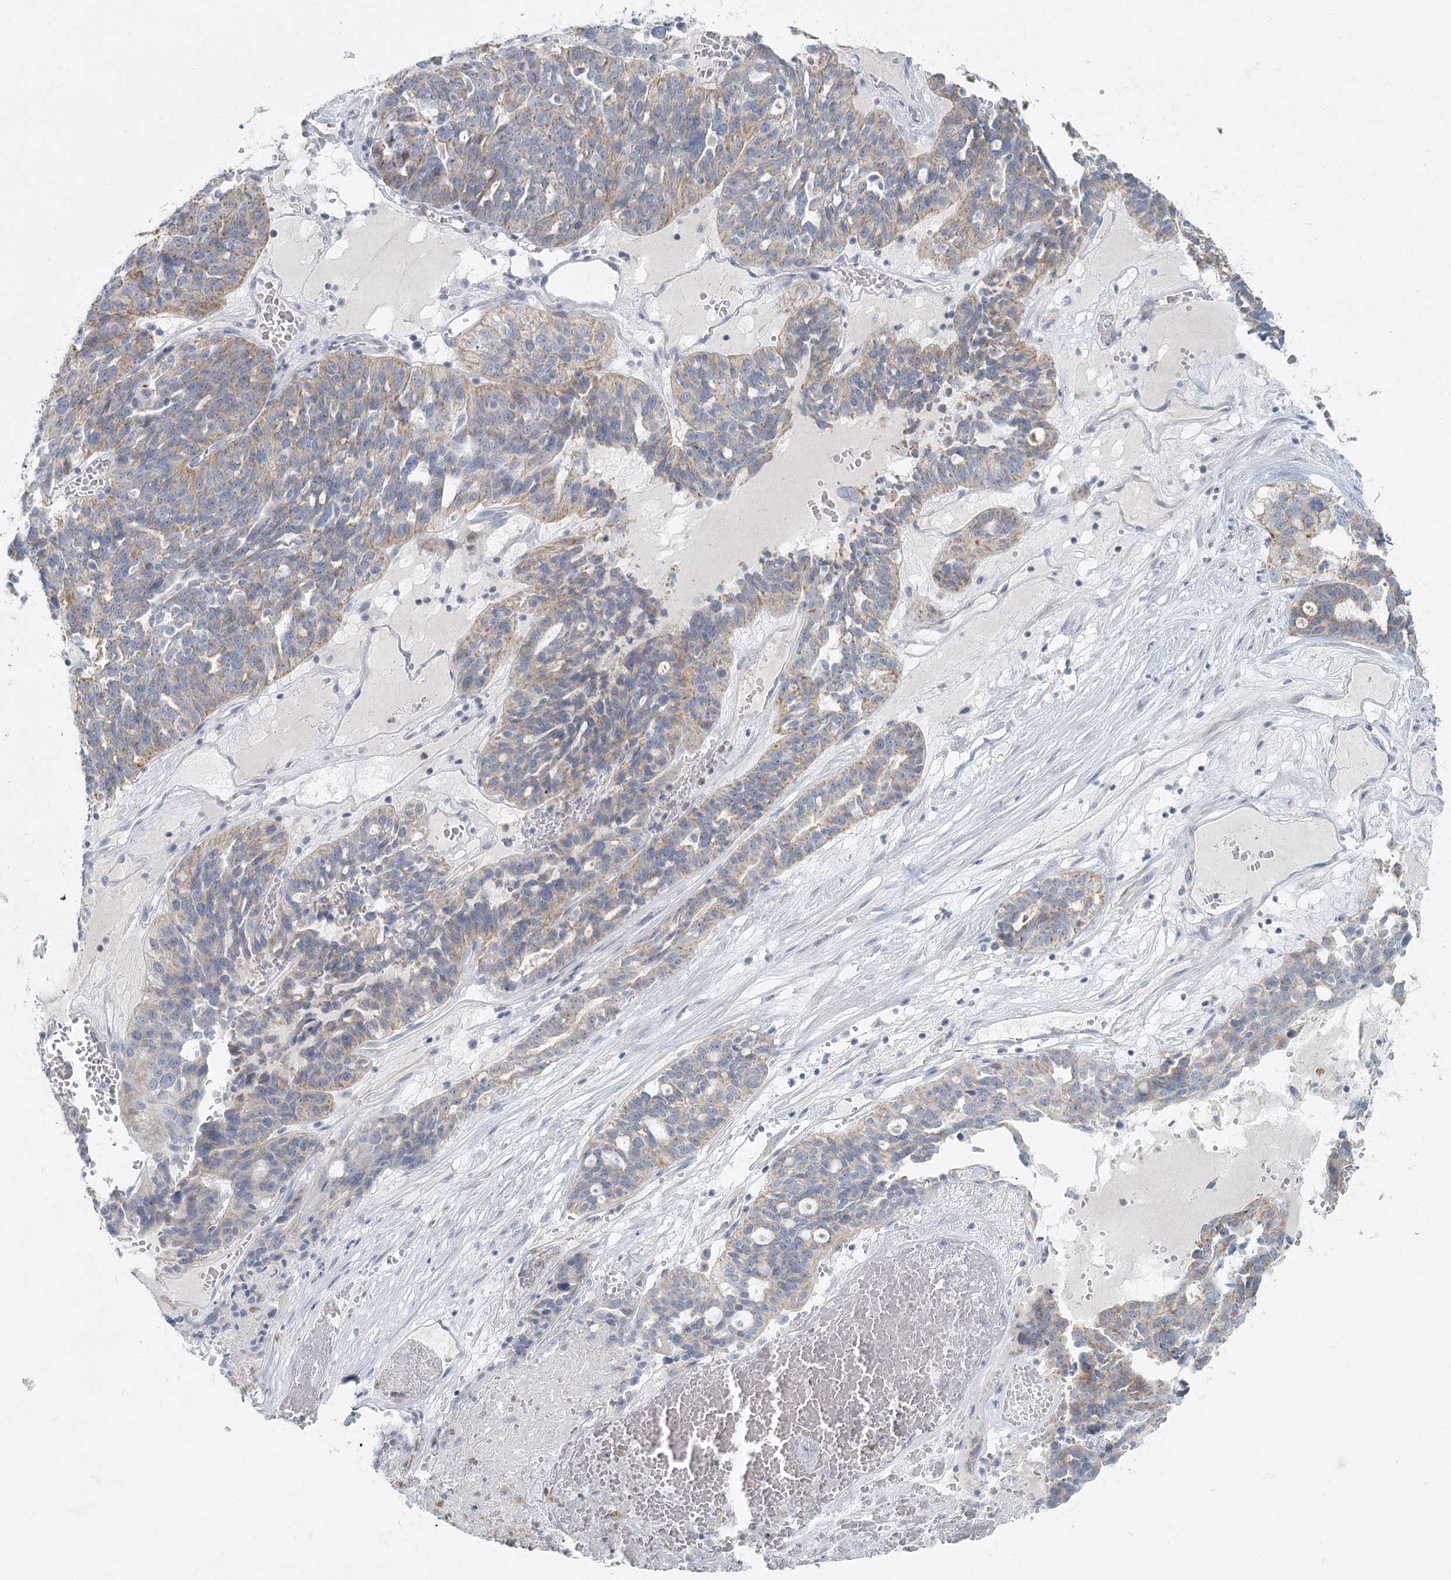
{"staining": {"intensity": "weak", "quantity": "25%-75%", "location": "cytoplasmic/membranous"}, "tissue": "ovarian cancer", "cell_type": "Tumor cells", "image_type": "cancer", "snomed": [{"axis": "morphology", "description": "Cystadenocarcinoma, serous, NOS"}, {"axis": "topography", "description": "Ovary"}], "caption": "Protein staining shows weak cytoplasmic/membranous expression in approximately 25%-75% of tumor cells in ovarian cancer.", "gene": "FAM110C", "patient": {"sex": "female", "age": 59}}